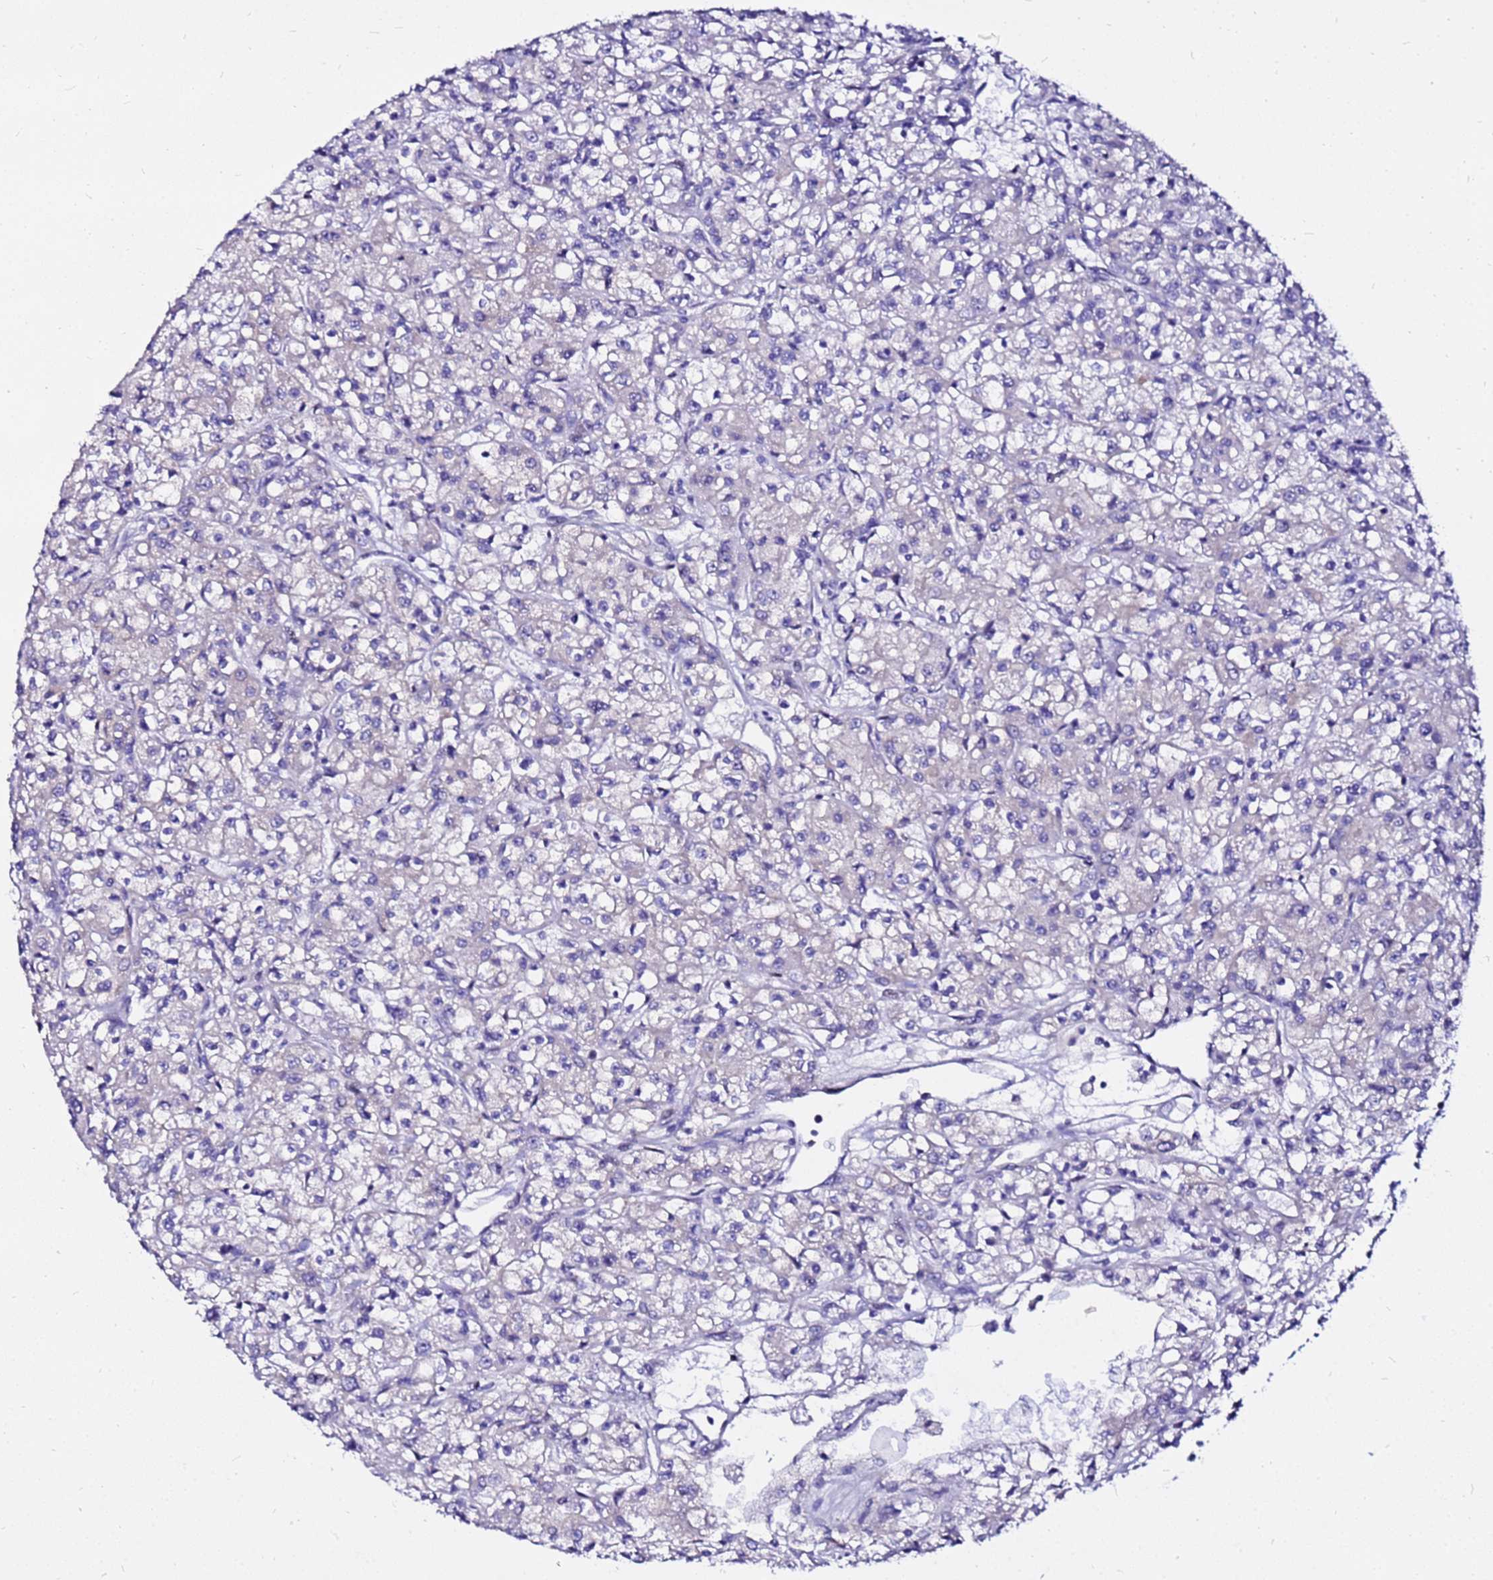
{"staining": {"intensity": "negative", "quantity": "none", "location": "none"}, "tissue": "renal cancer", "cell_type": "Tumor cells", "image_type": "cancer", "snomed": [{"axis": "morphology", "description": "Adenocarcinoma, NOS"}, {"axis": "topography", "description": "Kidney"}], "caption": "Immunohistochemistry (IHC) histopathology image of neoplastic tissue: renal cancer stained with DAB (3,3'-diaminobenzidine) reveals no significant protein positivity in tumor cells.", "gene": "ARHGEF5", "patient": {"sex": "female", "age": 59}}